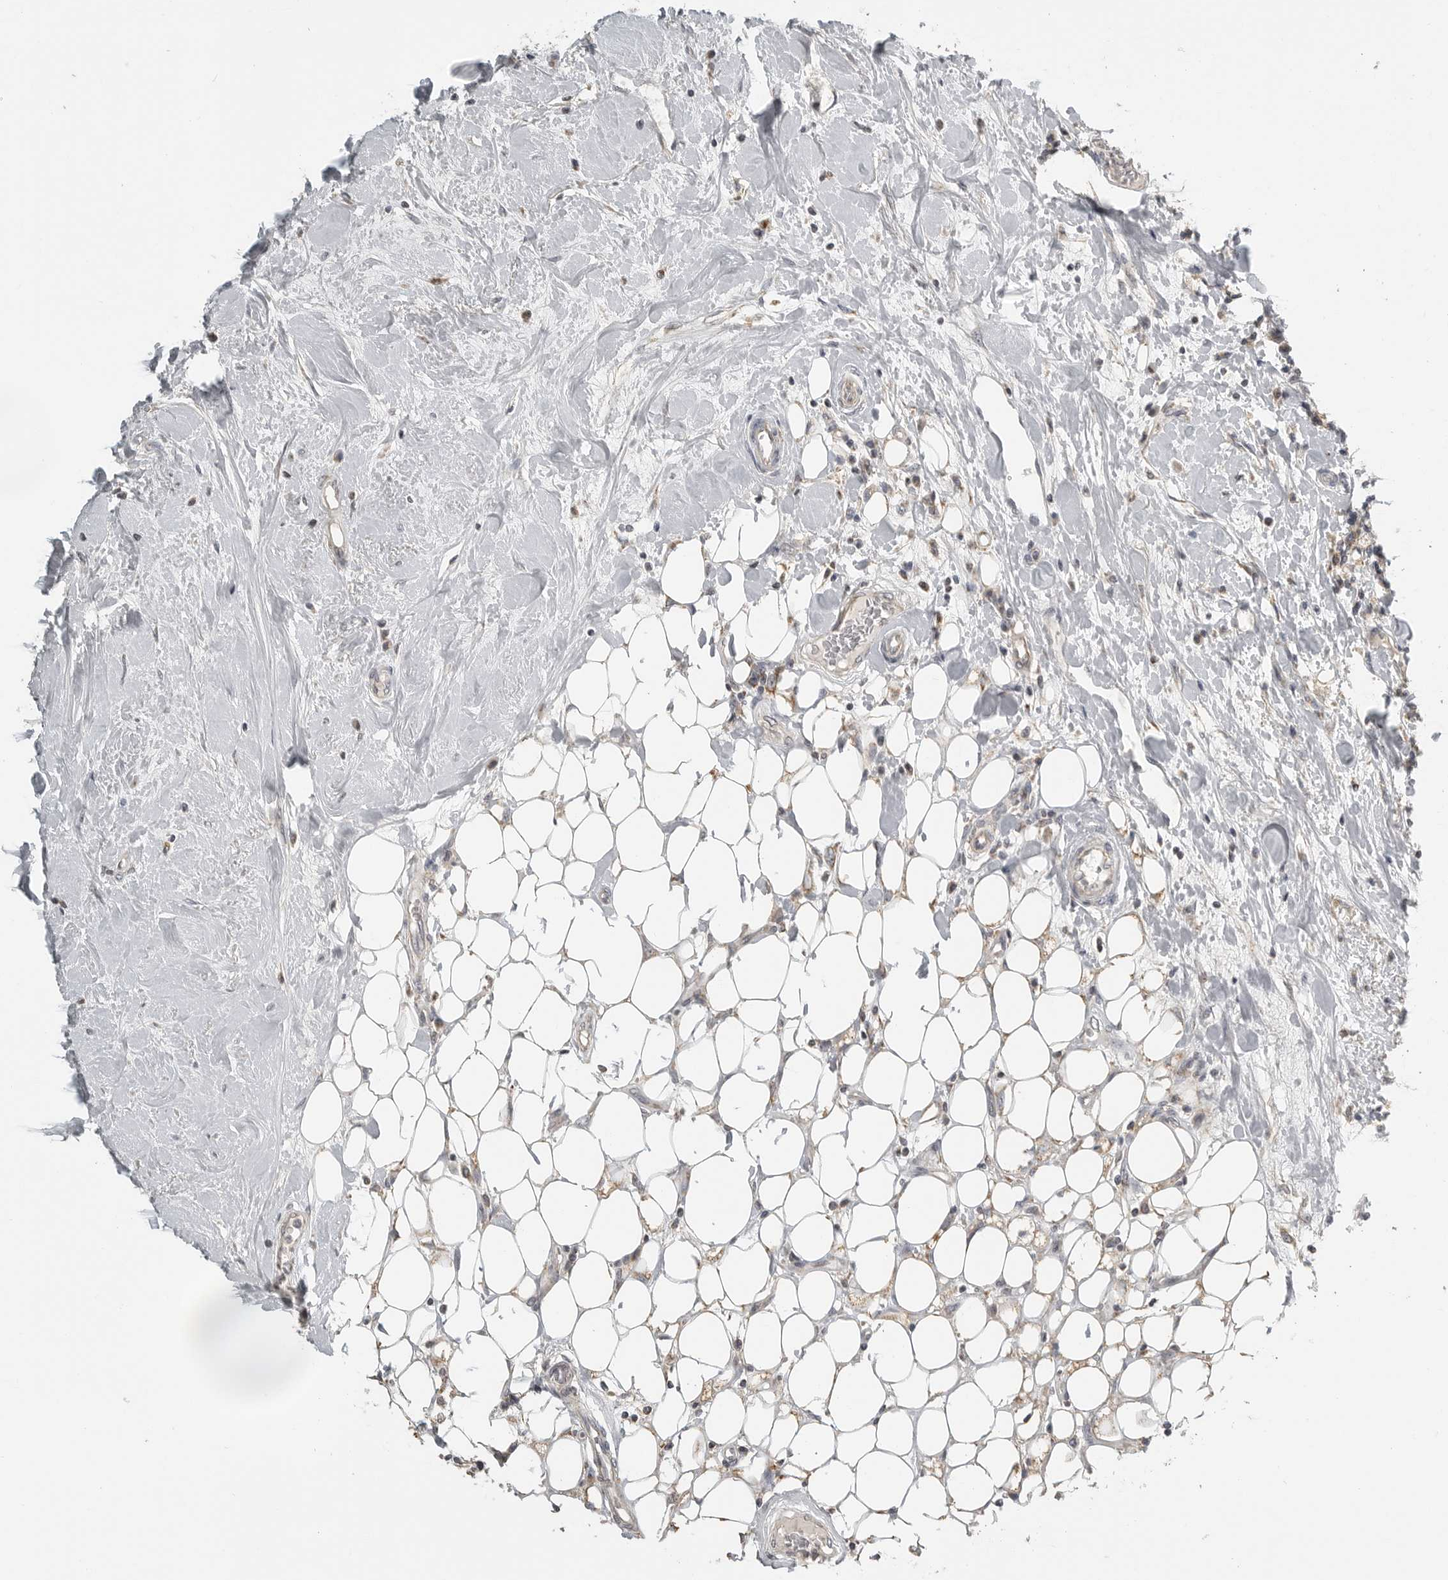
{"staining": {"intensity": "weak", "quantity": "<25%", "location": "cytoplasmic/membranous"}, "tissue": "breast cancer", "cell_type": "Tumor cells", "image_type": "cancer", "snomed": [{"axis": "morphology", "description": "Duct carcinoma"}, {"axis": "topography", "description": "Breast"}], "caption": "This photomicrograph is of breast cancer stained with immunohistochemistry (IHC) to label a protein in brown with the nuclei are counter-stained blue. There is no positivity in tumor cells.", "gene": "RXFP3", "patient": {"sex": "female", "age": 27}}